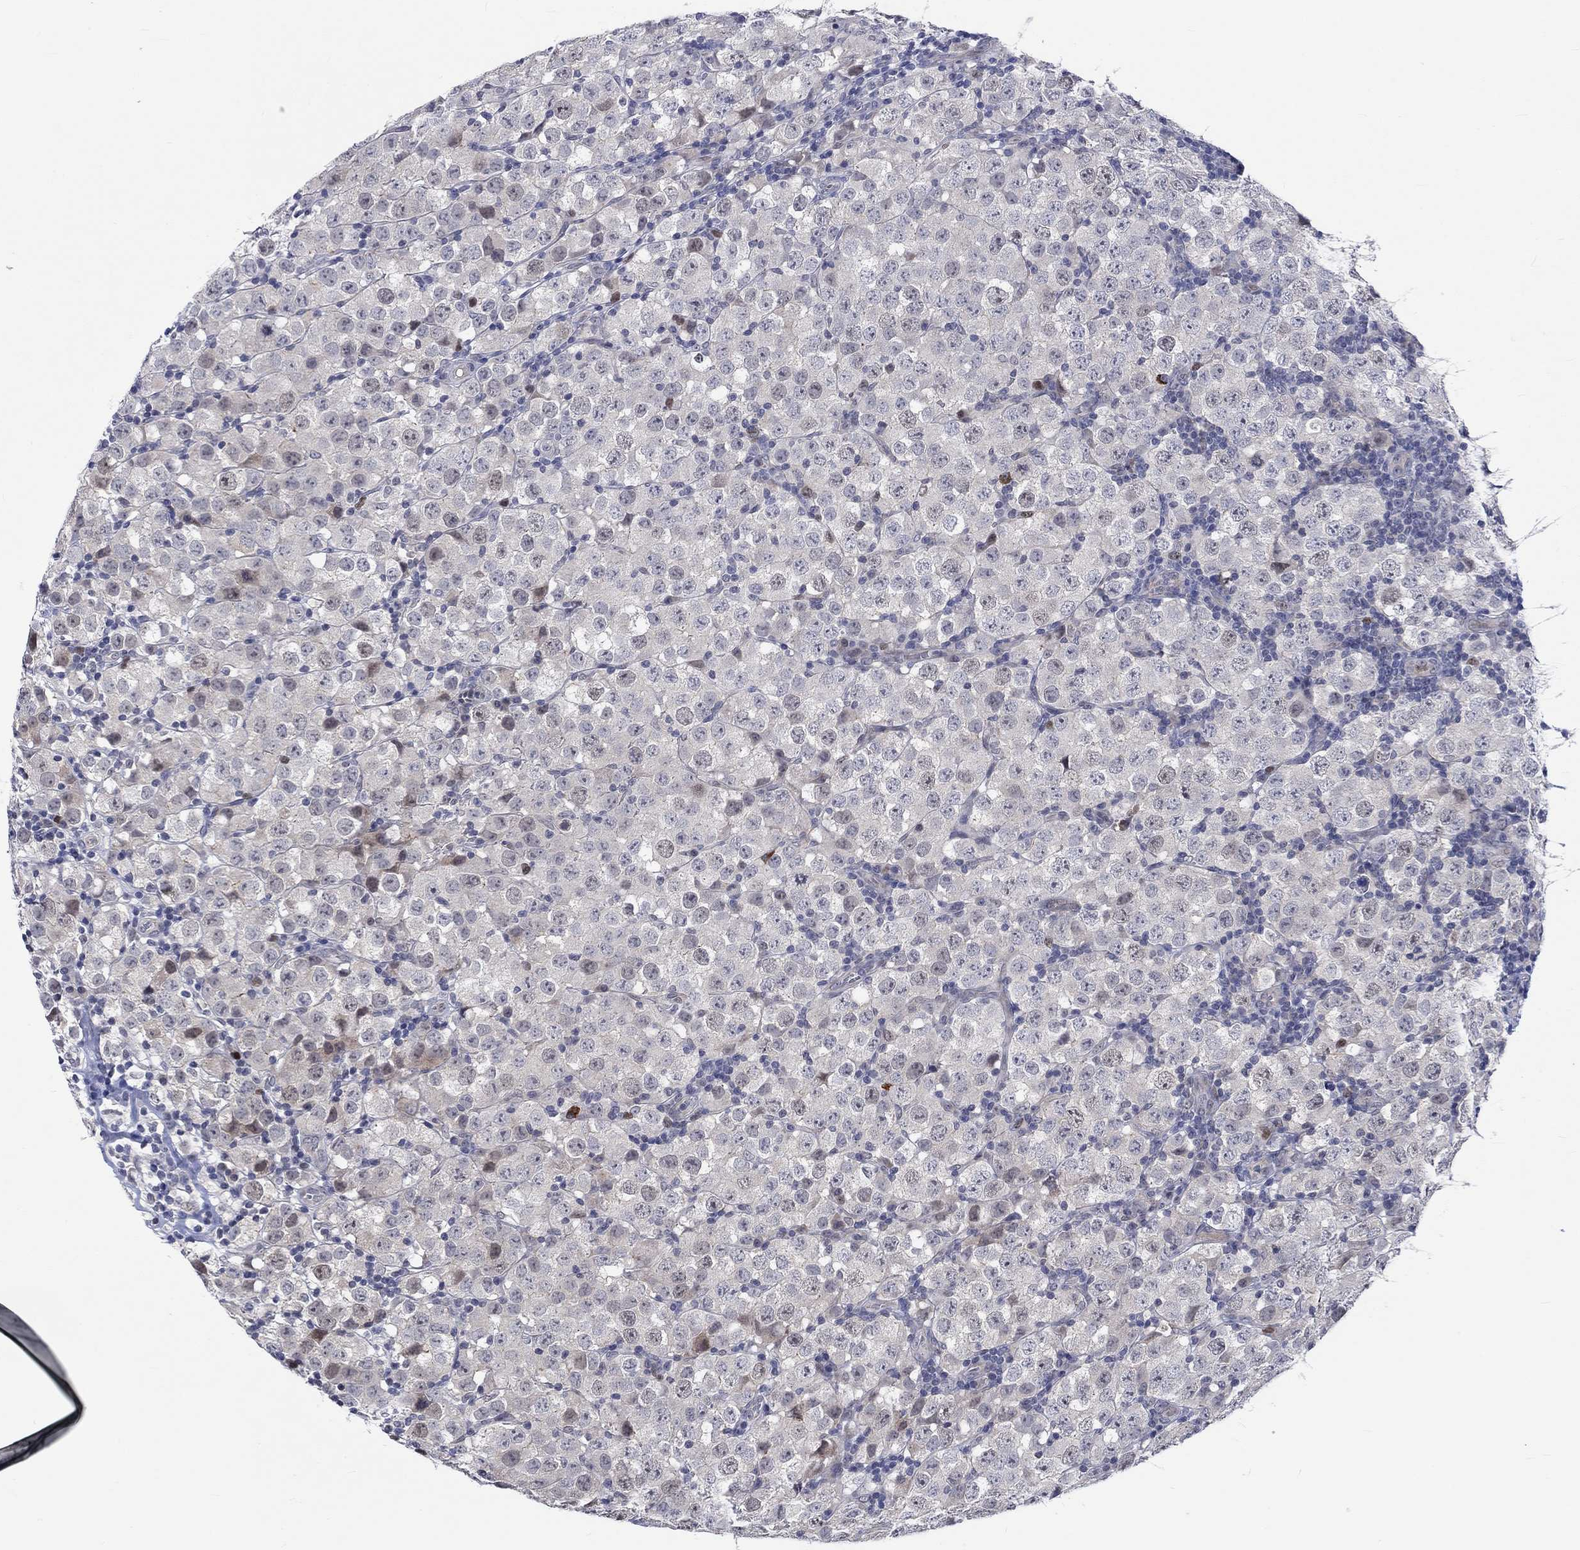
{"staining": {"intensity": "weak", "quantity": "<25%", "location": "nuclear"}, "tissue": "testis cancer", "cell_type": "Tumor cells", "image_type": "cancer", "snomed": [{"axis": "morphology", "description": "Seminoma, NOS"}, {"axis": "topography", "description": "Testis"}], "caption": "Human testis seminoma stained for a protein using immunohistochemistry demonstrates no expression in tumor cells.", "gene": "E2F8", "patient": {"sex": "male", "age": 34}}